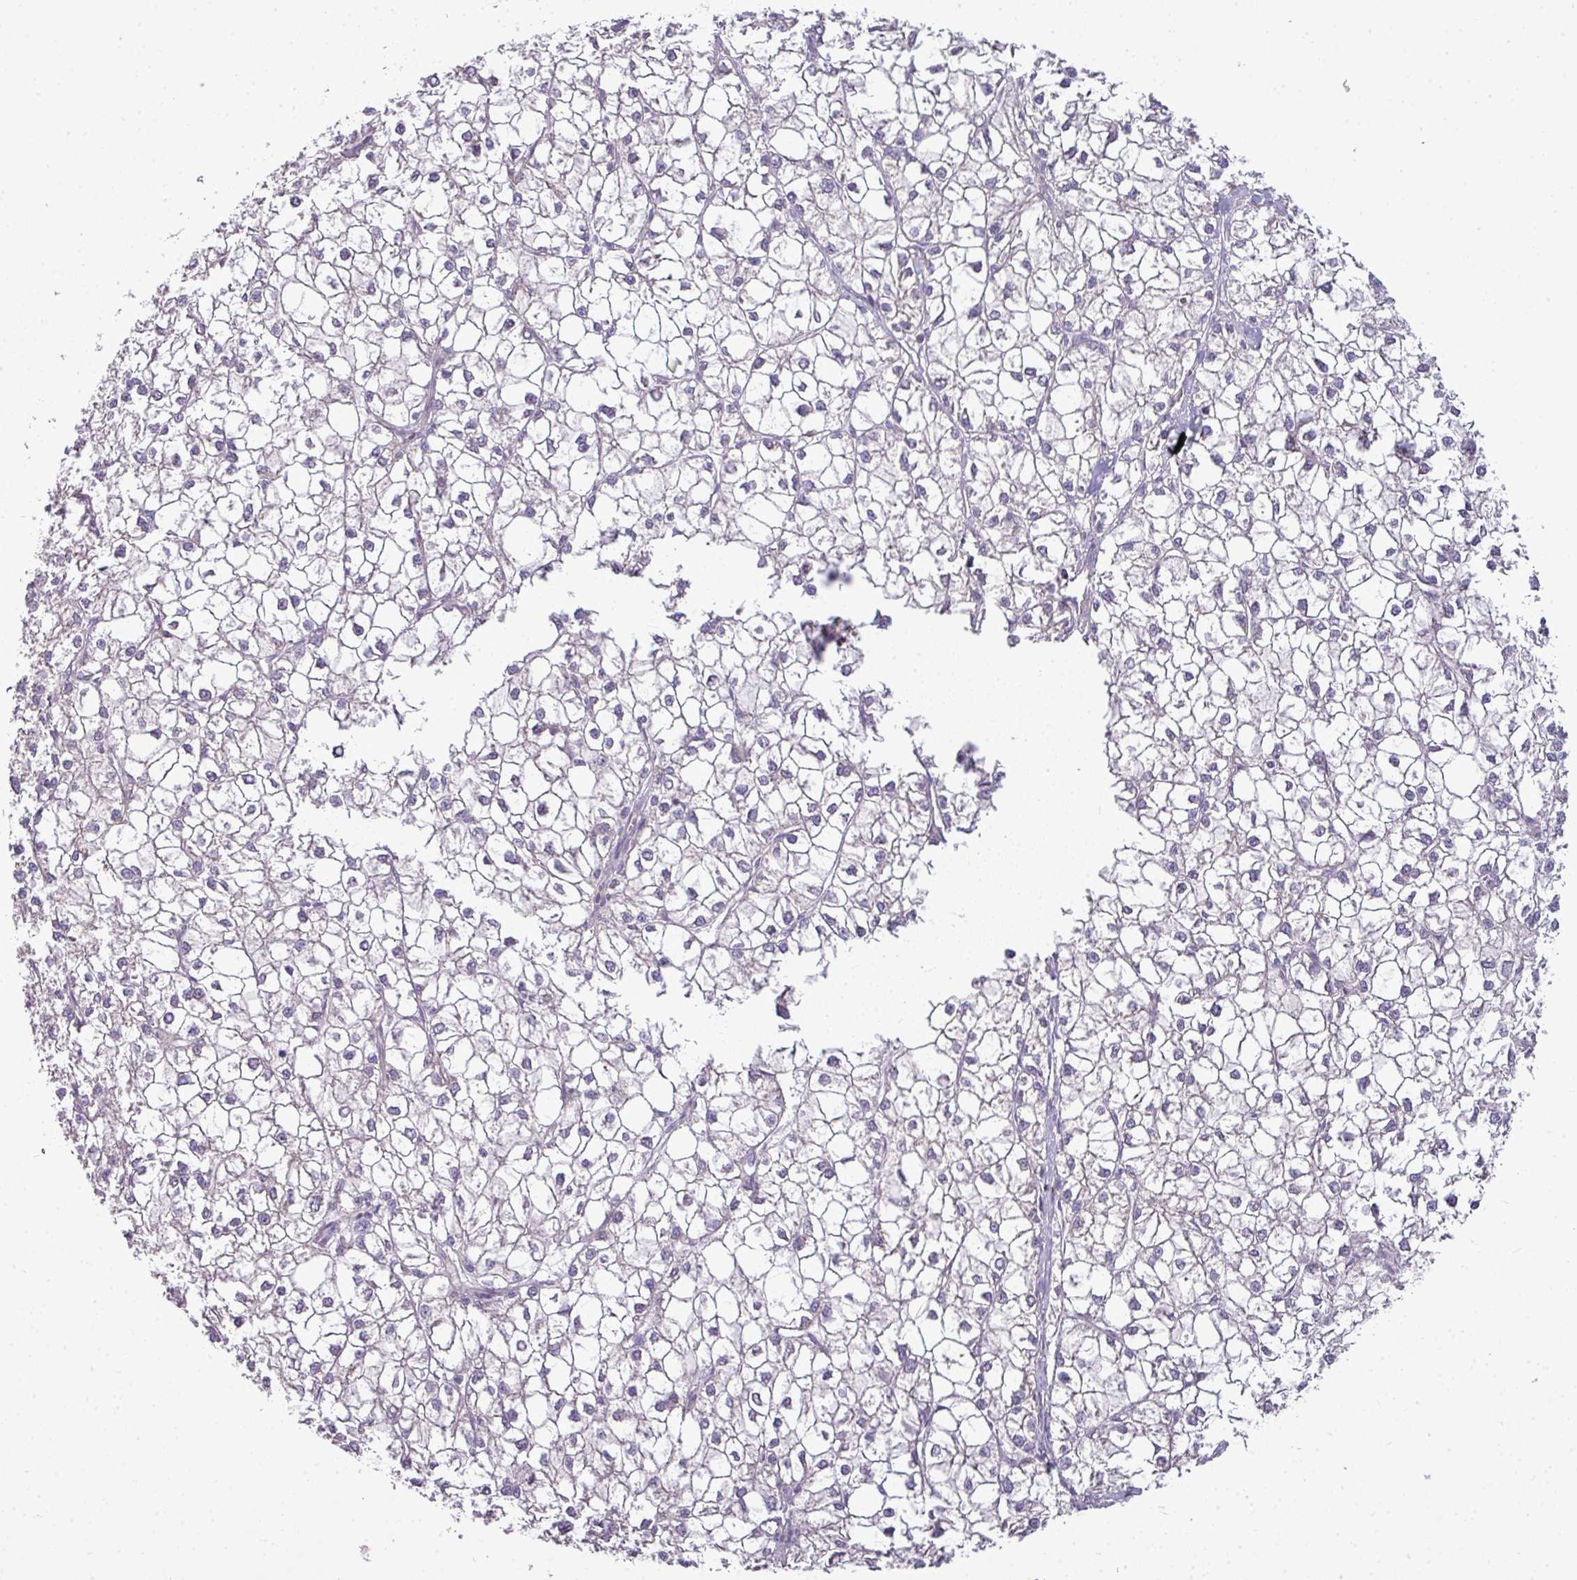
{"staining": {"intensity": "negative", "quantity": "none", "location": "none"}, "tissue": "liver cancer", "cell_type": "Tumor cells", "image_type": "cancer", "snomed": [{"axis": "morphology", "description": "Carcinoma, Hepatocellular, NOS"}, {"axis": "topography", "description": "Liver"}], "caption": "This is an IHC image of liver cancer (hepatocellular carcinoma). There is no expression in tumor cells.", "gene": "STAT5A", "patient": {"sex": "female", "age": 43}}